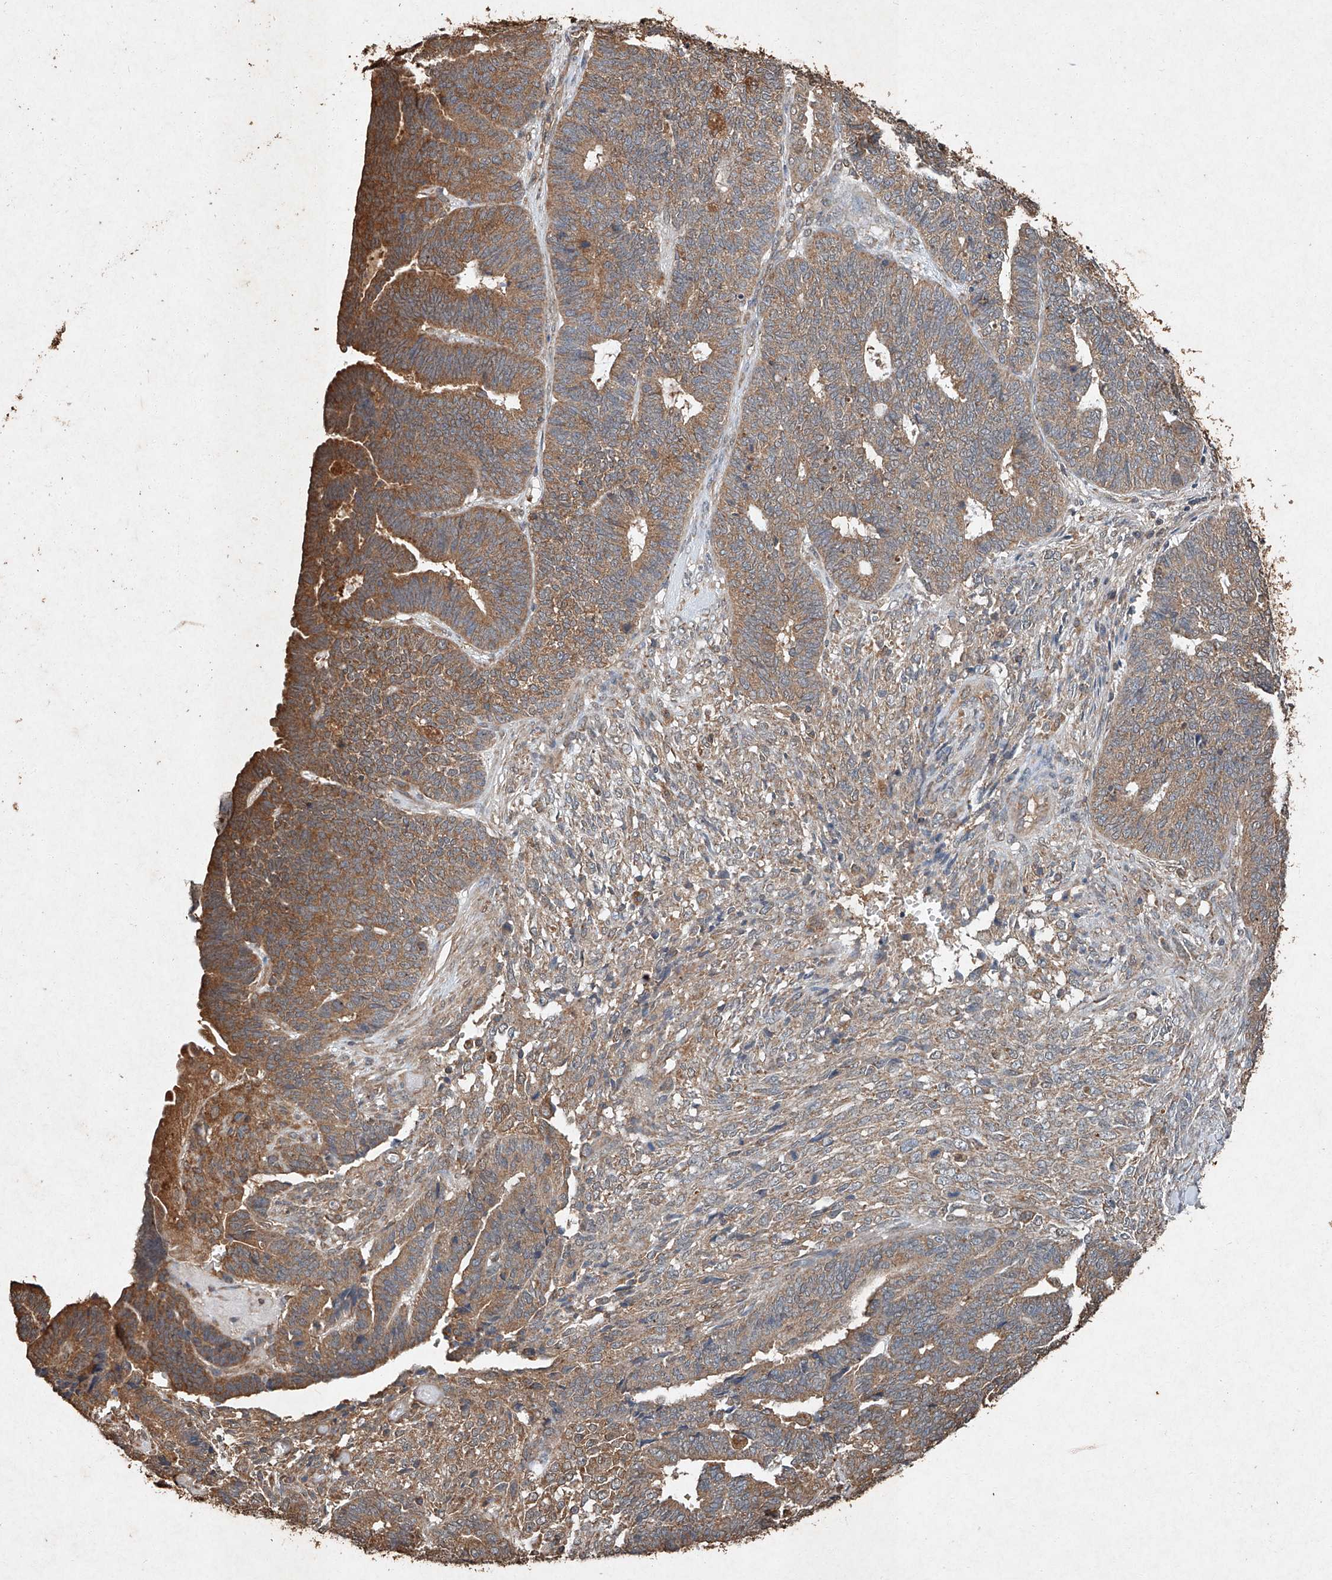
{"staining": {"intensity": "moderate", "quantity": ">75%", "location": "cytoplasmic/membranous"}, "tissue": "endometrial cancer", "cell_type": "Tumor cells", "image_type": "cancer", "snomed": [{"axis": "morphology", "description": "Adenocarcinoma, NOS"}, {"axis": "topography", "description": "Endometrium"}], "caption": "Endometrial cancer stained for a protein demonstrates moderate cytoplasmic/membranous positivity in tumor cells.", "gene": "STK3", "patient": {"sex": "female", "age": 70}}